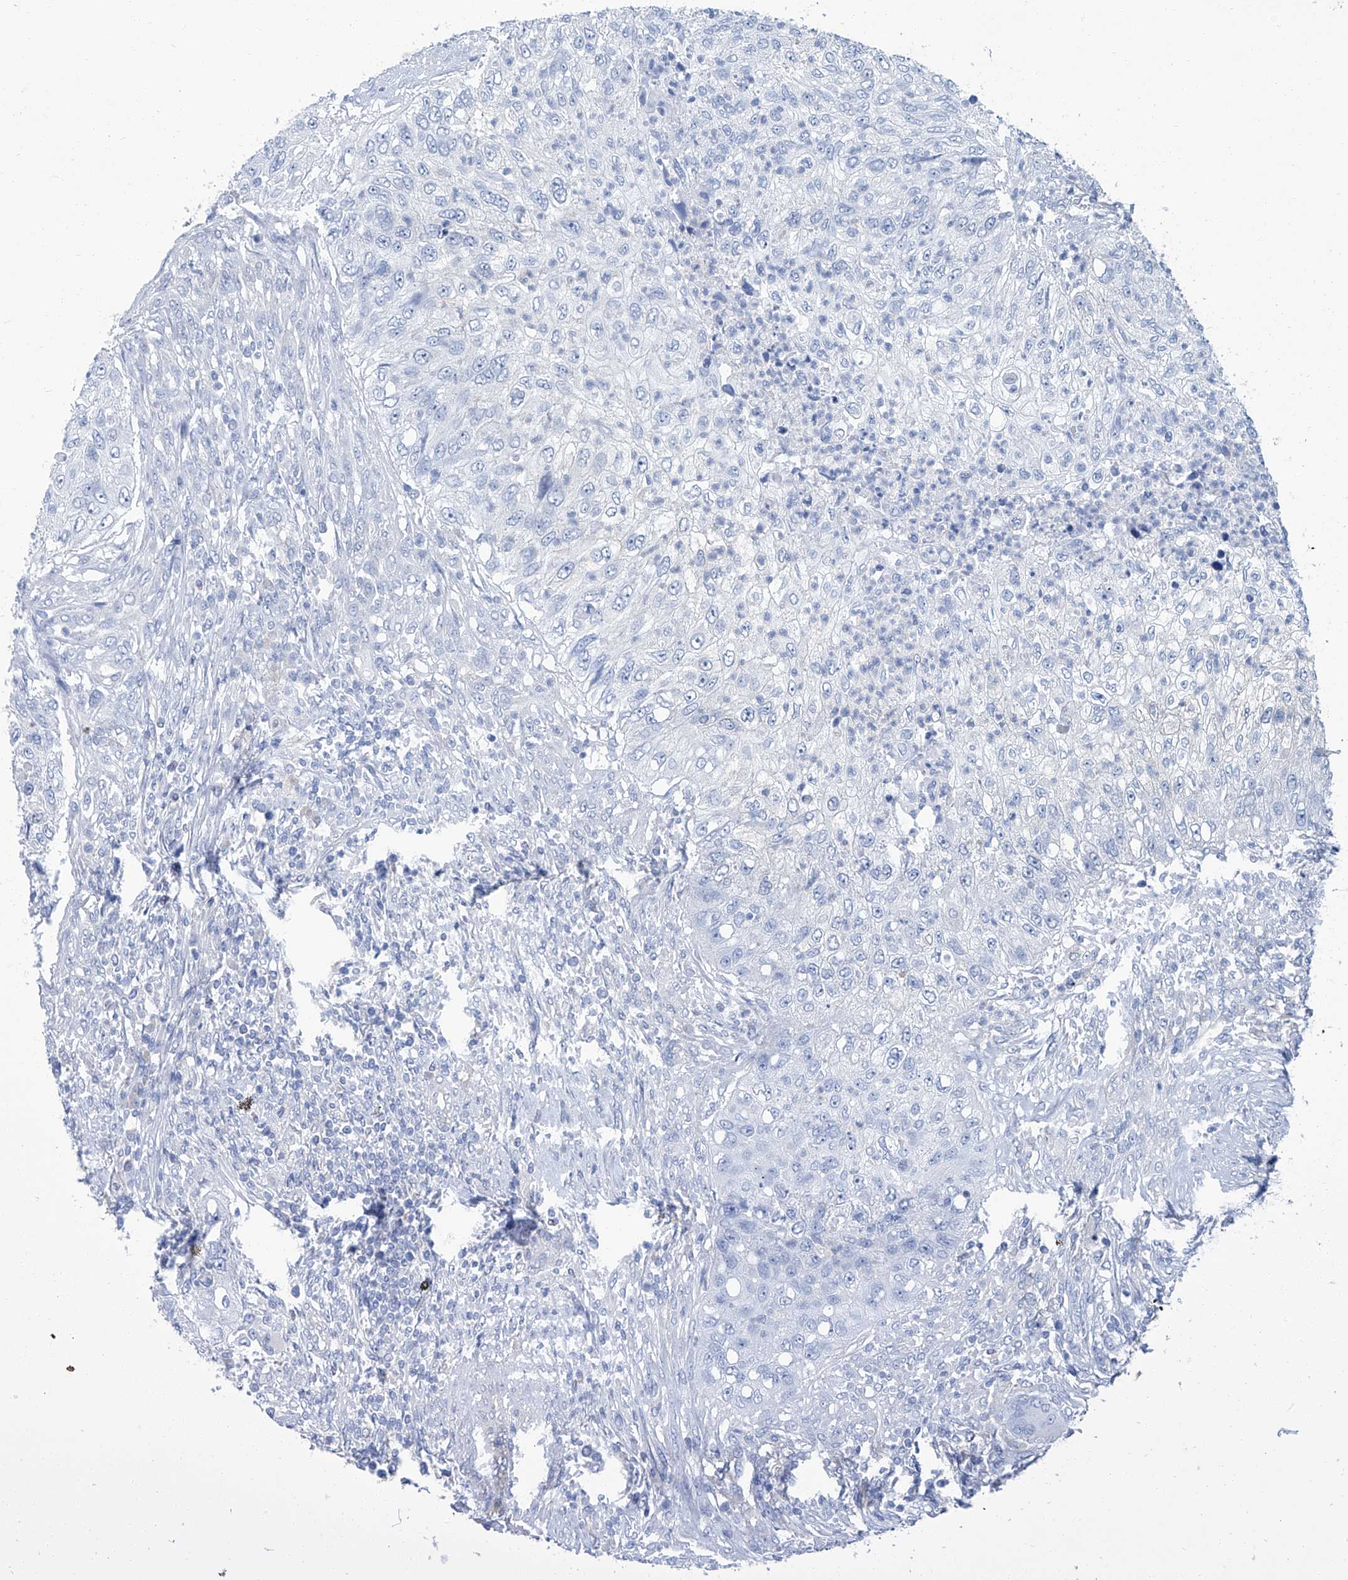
{"staining": {"intensity": "negative", "quantity": "none", "location": "none"}, "tissue": "urothelial cancer", "cell_type": "Tumor cells", "image_type": "cancer", "snomed": [{"axis": "morphology", "description": "Urothelial carcinoma, High grade"}, {"axis": "topography", "description": "Urinary bladder"}], "caption": "Tumor cells show no significant staining in urothelial carcinoma (high-grade).", "gene": "PFKL", "patient": {"sex": "female", "age": 60}}